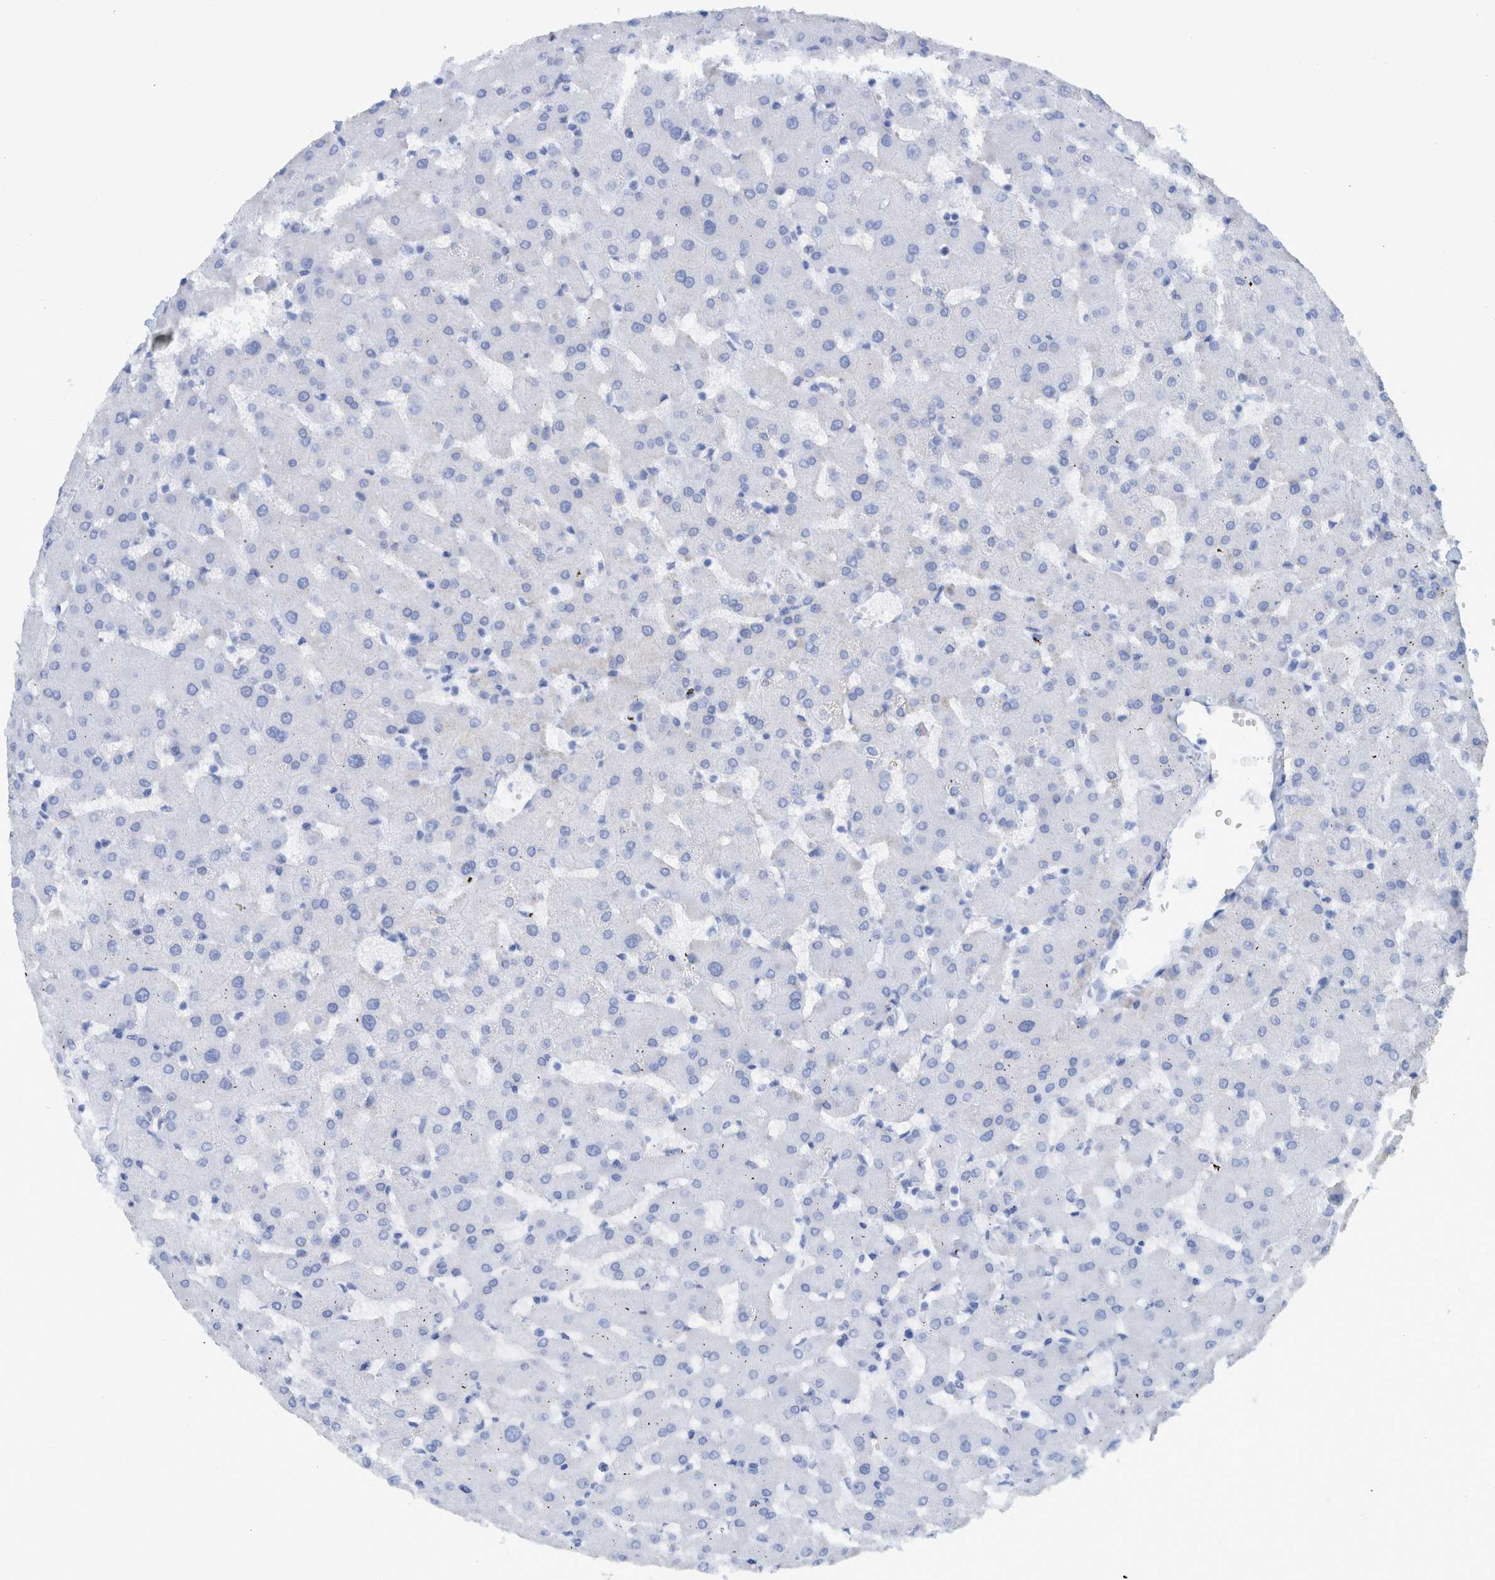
{"staining": {"intensity": "moderate", "quantity": "<25%", "location": "cytoplasmic/membranous"}, "tissue": "liver", "cell_type": "Cholangiocytes", "image_type": "normal", "snomed": [{"axis": "morphology", "description": "Normal tissue, NOS"}, {"axis": "topography", "description": "Liver"}], "caption": "A high-resolution histopathology image shows immunohistochemistry staining of normal liver, which displays moderate cytoplasmic/membranous positivity in about <25% of cholangiocytes.", "gene": "BZW2", "patient": {"sex": "female", "age": 63}}